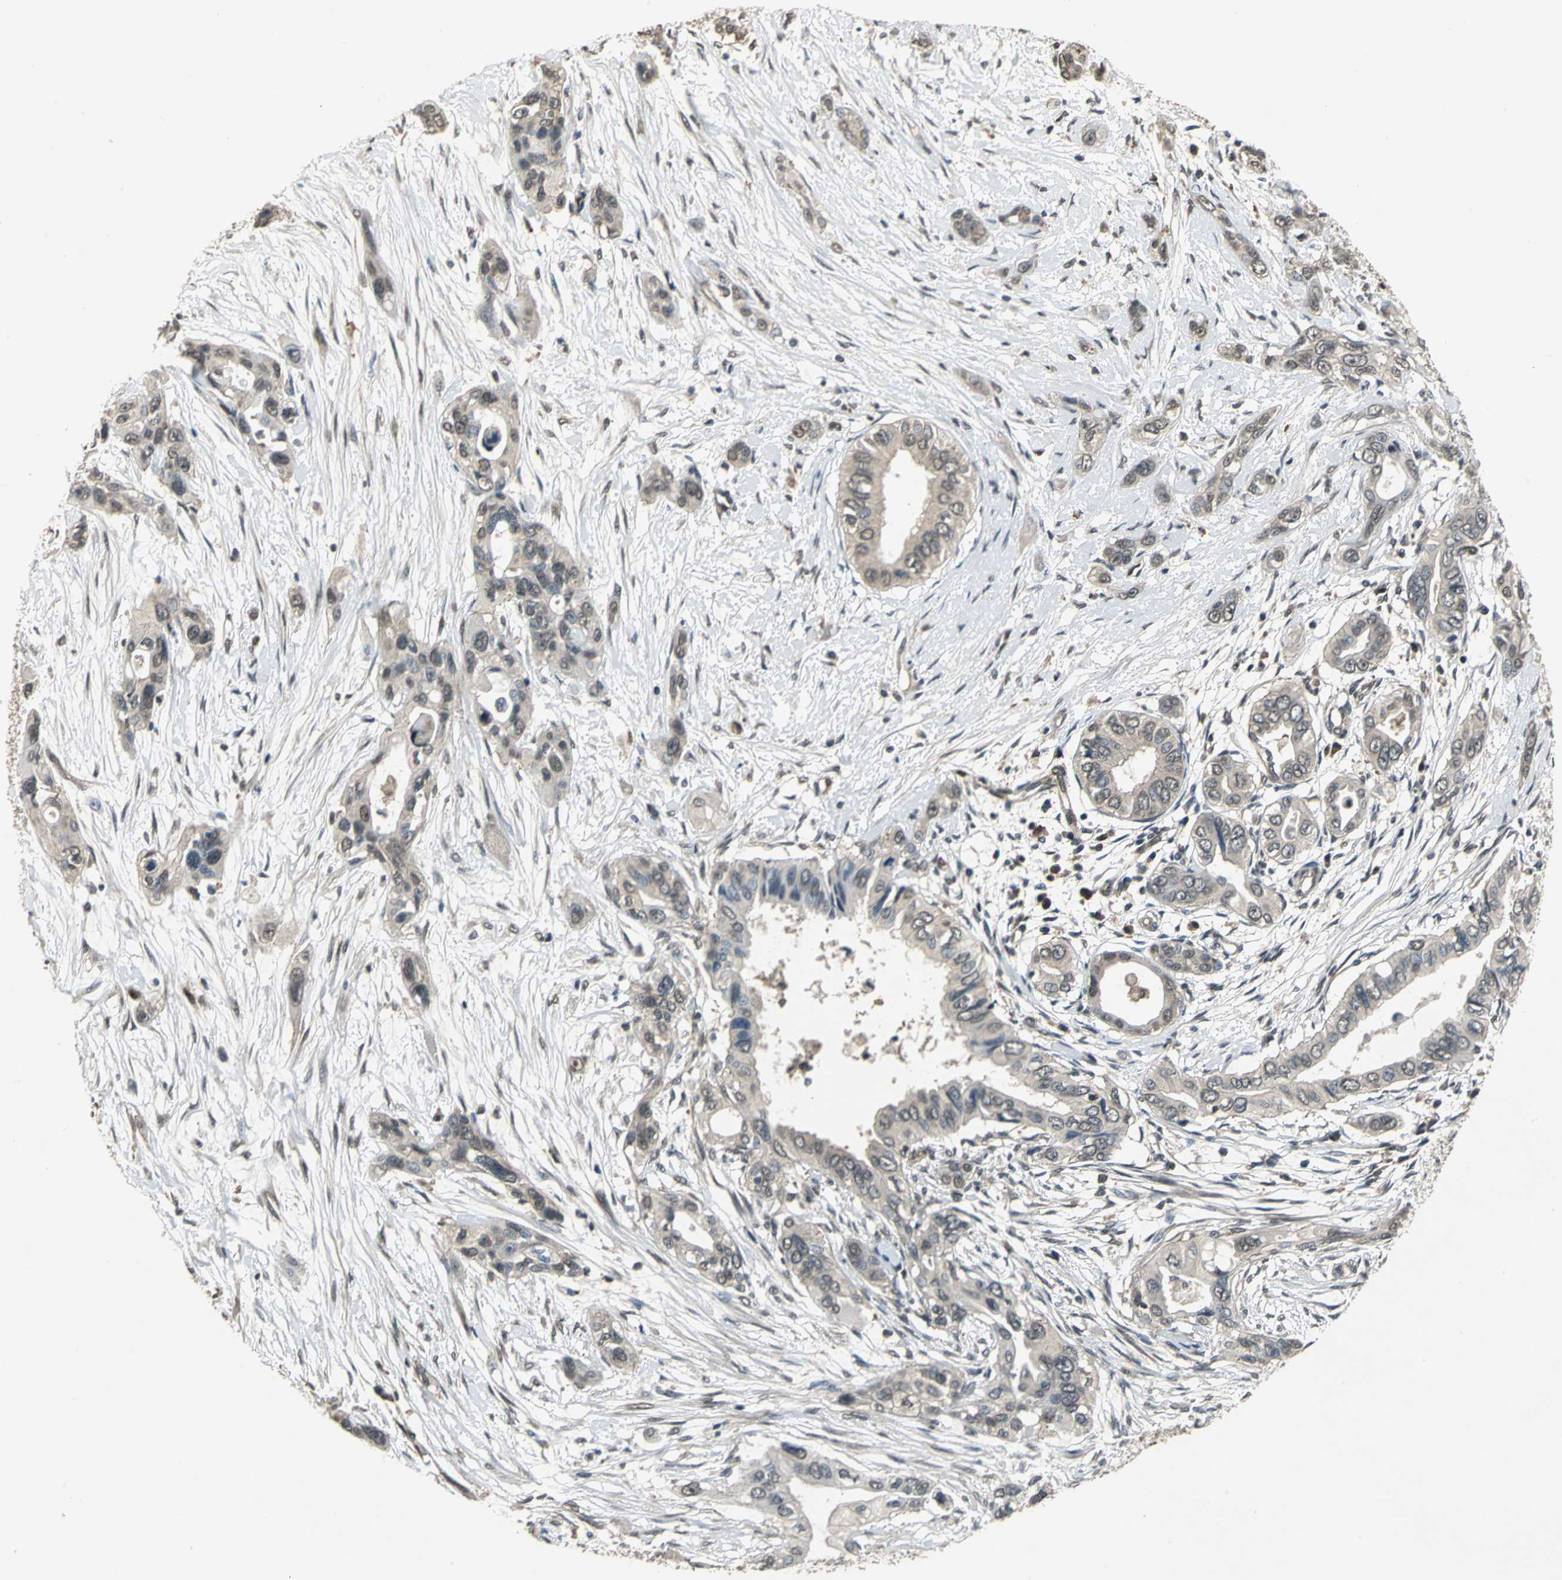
{"staining": {"intensity": "negative", "quantity": "none", "location": "none"}, "tissue": "pancreatic cancer", "cell_type": "Tumor cells", "image_type": "cancer", "snomed": [{"axis": "morphology", "description": "Adenocarcinoma, NOS"}, {"axis": "topography", "description": "Pancreas"}], "caption": "Histopathology image shows no significant protein positivity in tumor cells of pancreatic cancer (adenocarcinoma). (Immunohistochemistry (ihc), brightfield microscopy, high magnification).", "gene": "EIF2B2", "patient": {"sex": "female", "age": 60}}